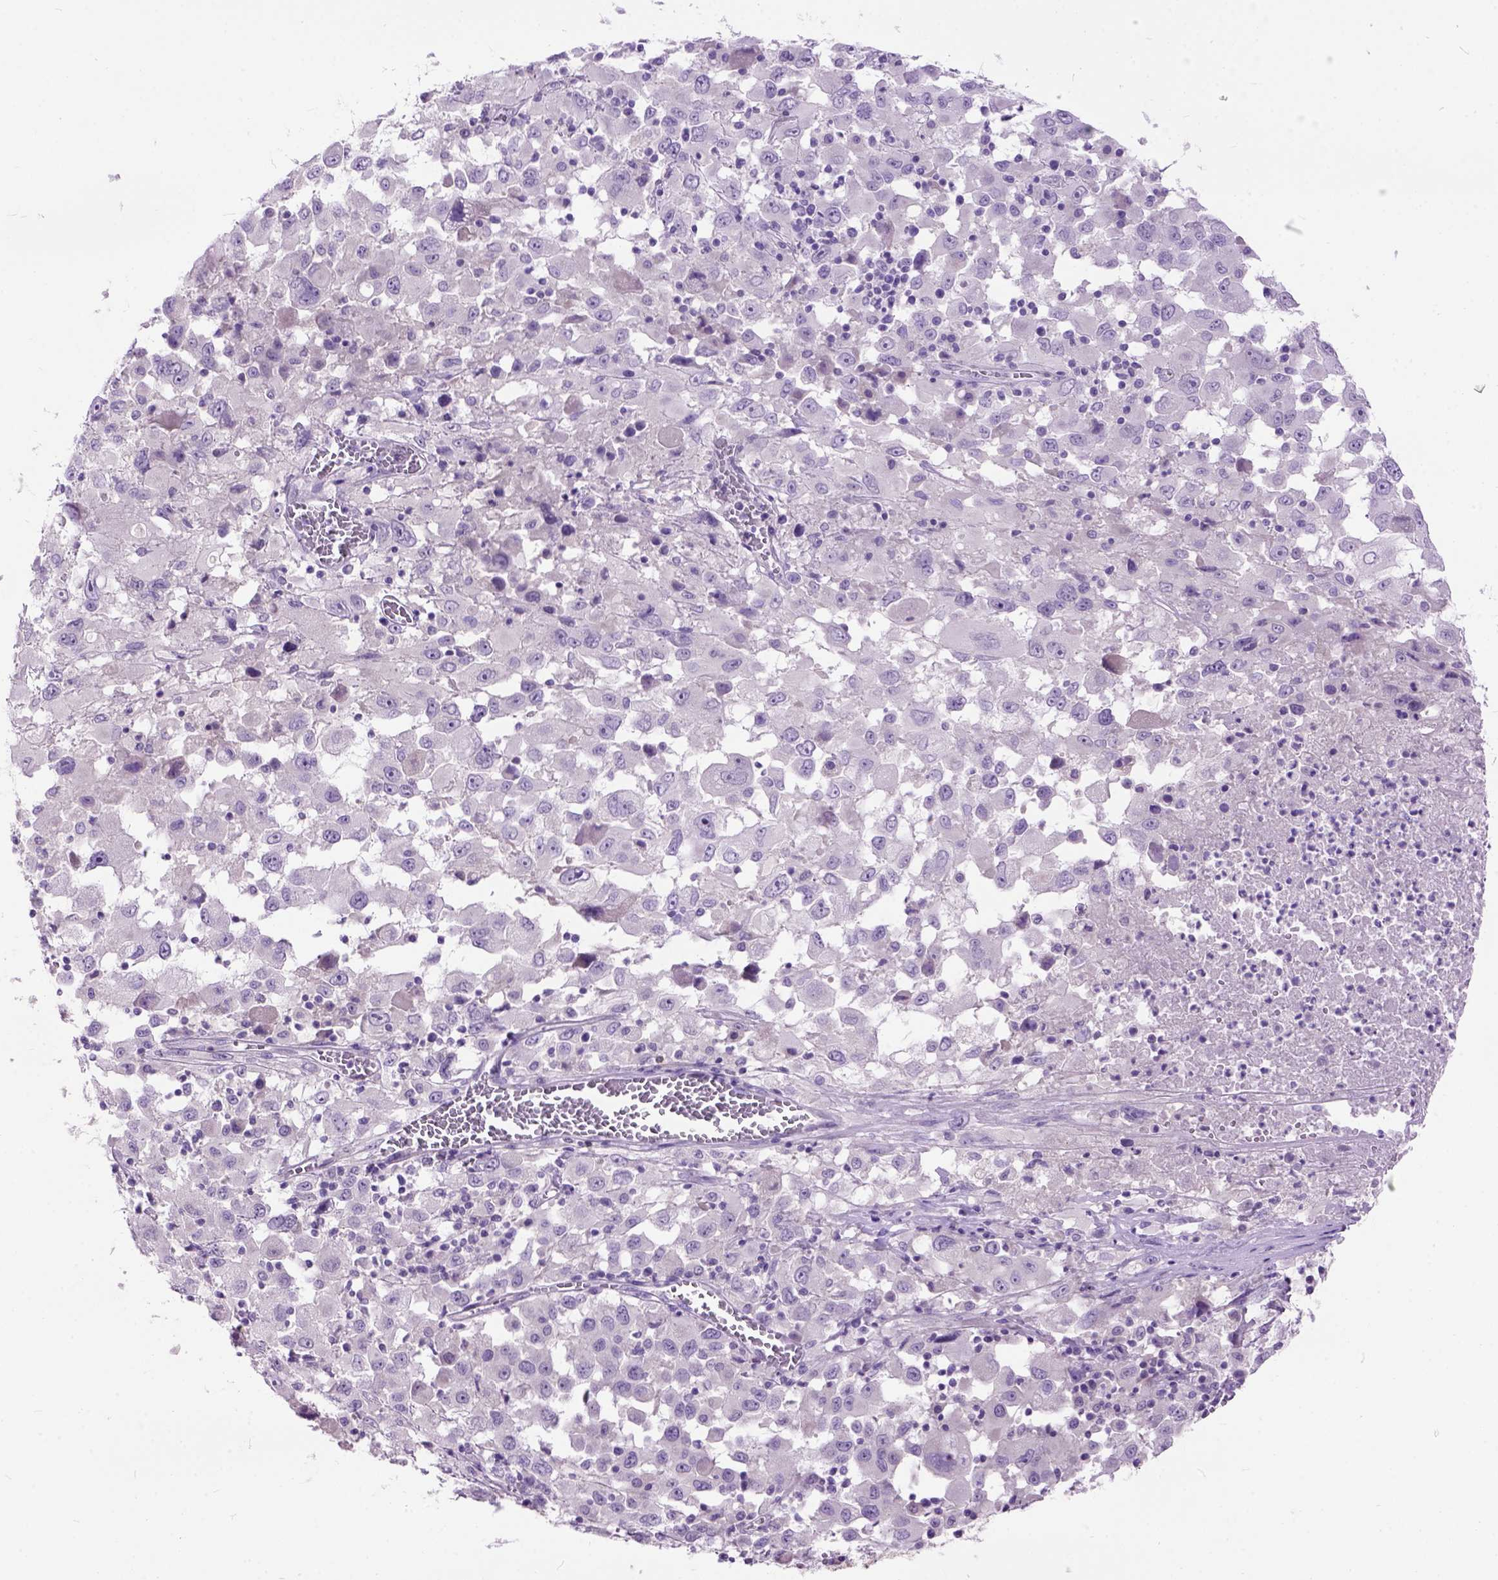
{"staining": {"intensity": "negative", "quantity": "none", "location": "none"}, "tissue": "melanoma", "cell_type": "Tumor cells", "image_type": "cancer", "snomed": [{"axis": "morphology", "description": "Malignant melanoma, Metastatic site"}, {"axis": "topography", "description": "Soft tissue"}], "caption": "Protein analysis of malignant melanoma (metastatic site) displays no significant positivity in tumor cells.", "gene": "MAPT", "patient": {"sex": "male", "age": 50}}